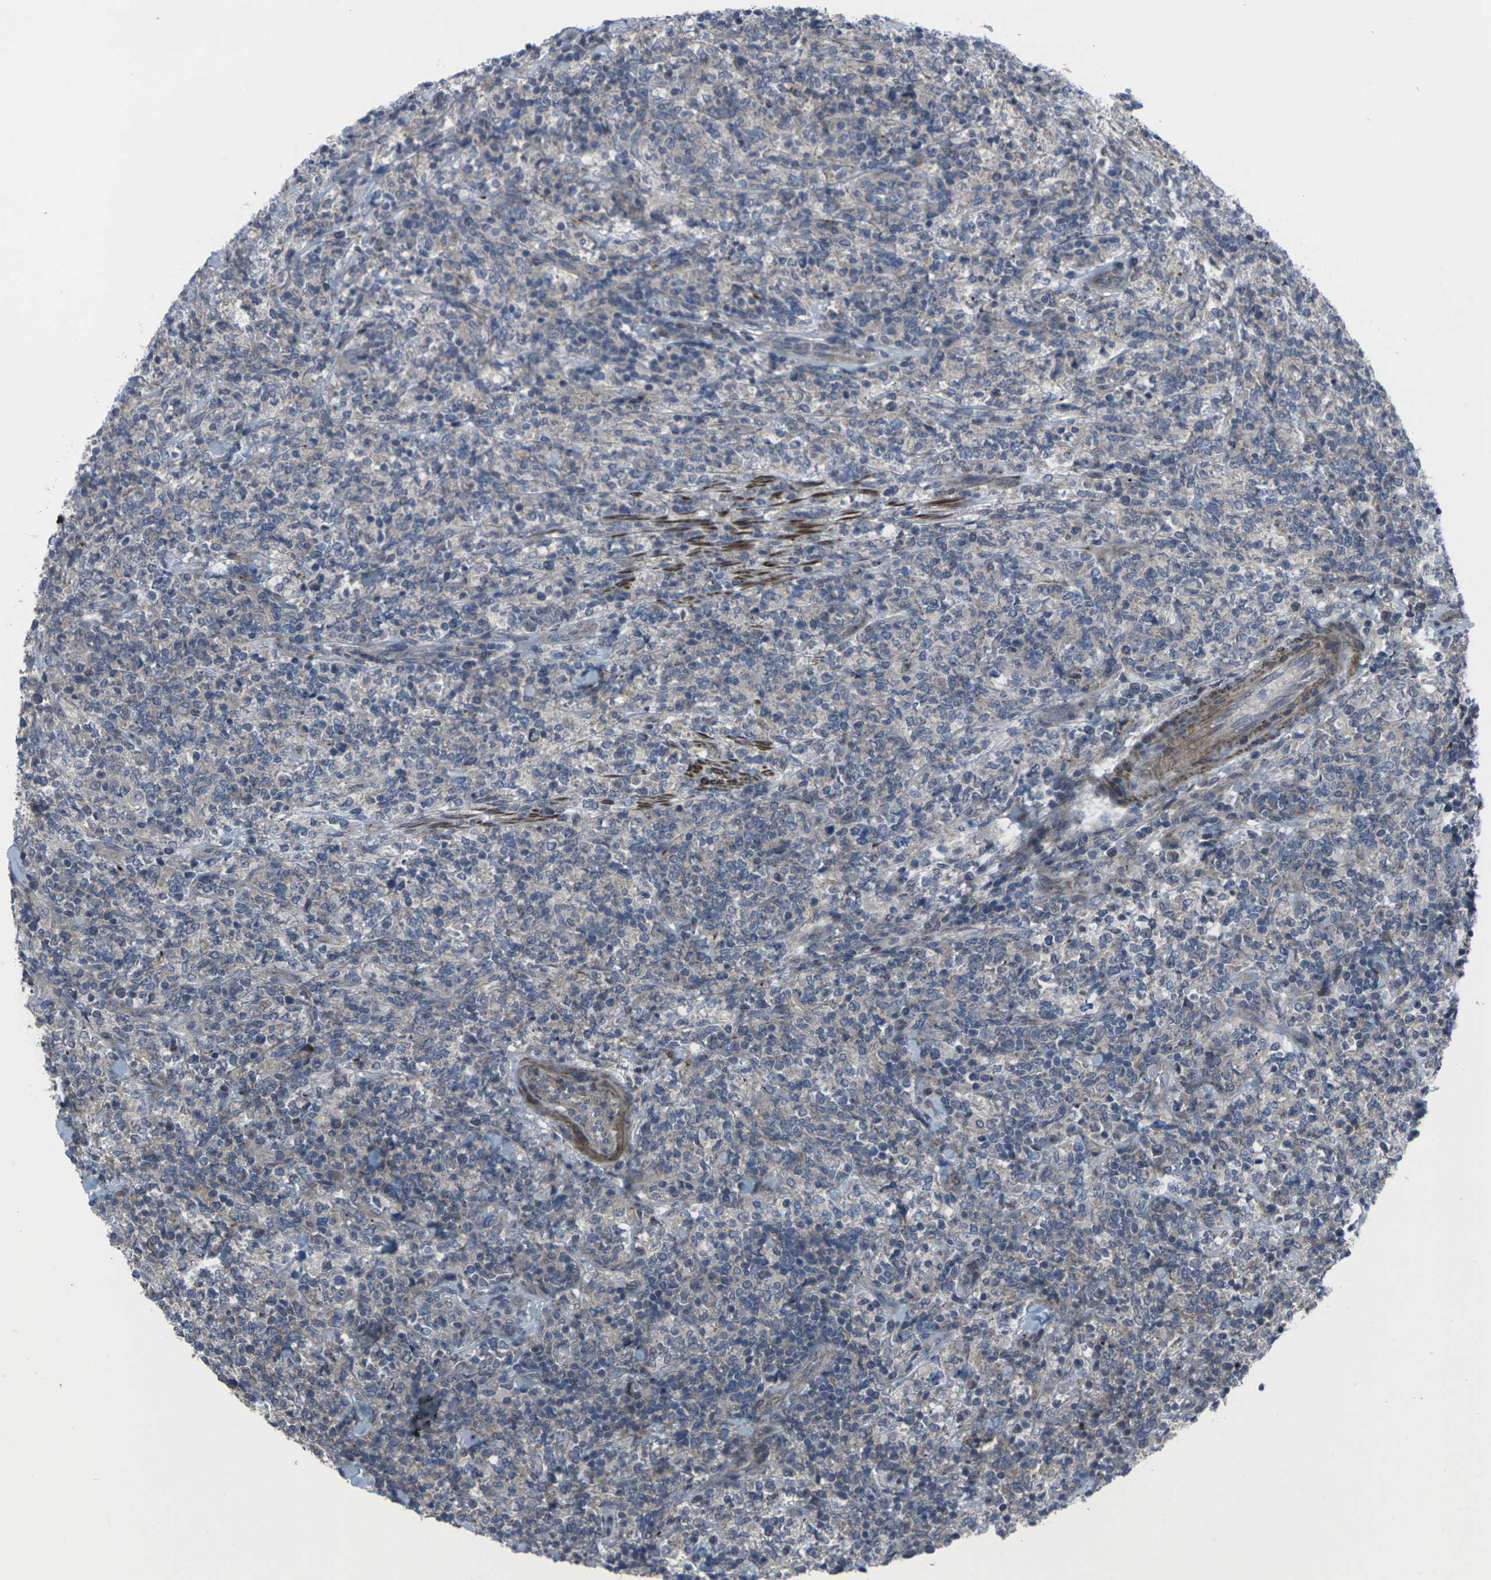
{"staining": {"intensity": "negative", "quantity": "none", "location": "none"}, "tissue": "lymphoma", "cell_type": "Tumor cells", "image_type": "cancer", "snomed": [{"axis": "morphology", "description": "Malignant lymphoma, non-Hodgkin's type, High grade"}, {"axis": "topography", "description": "Soft tissue"}], "caption": "The IHC micrograph has no significant positivity in tumor cells of high-grade malignant lymphoma, non-Hodgkin's type tissue.", "gene": "CCR10", "patient": {"sex": "male", "age": 18}}